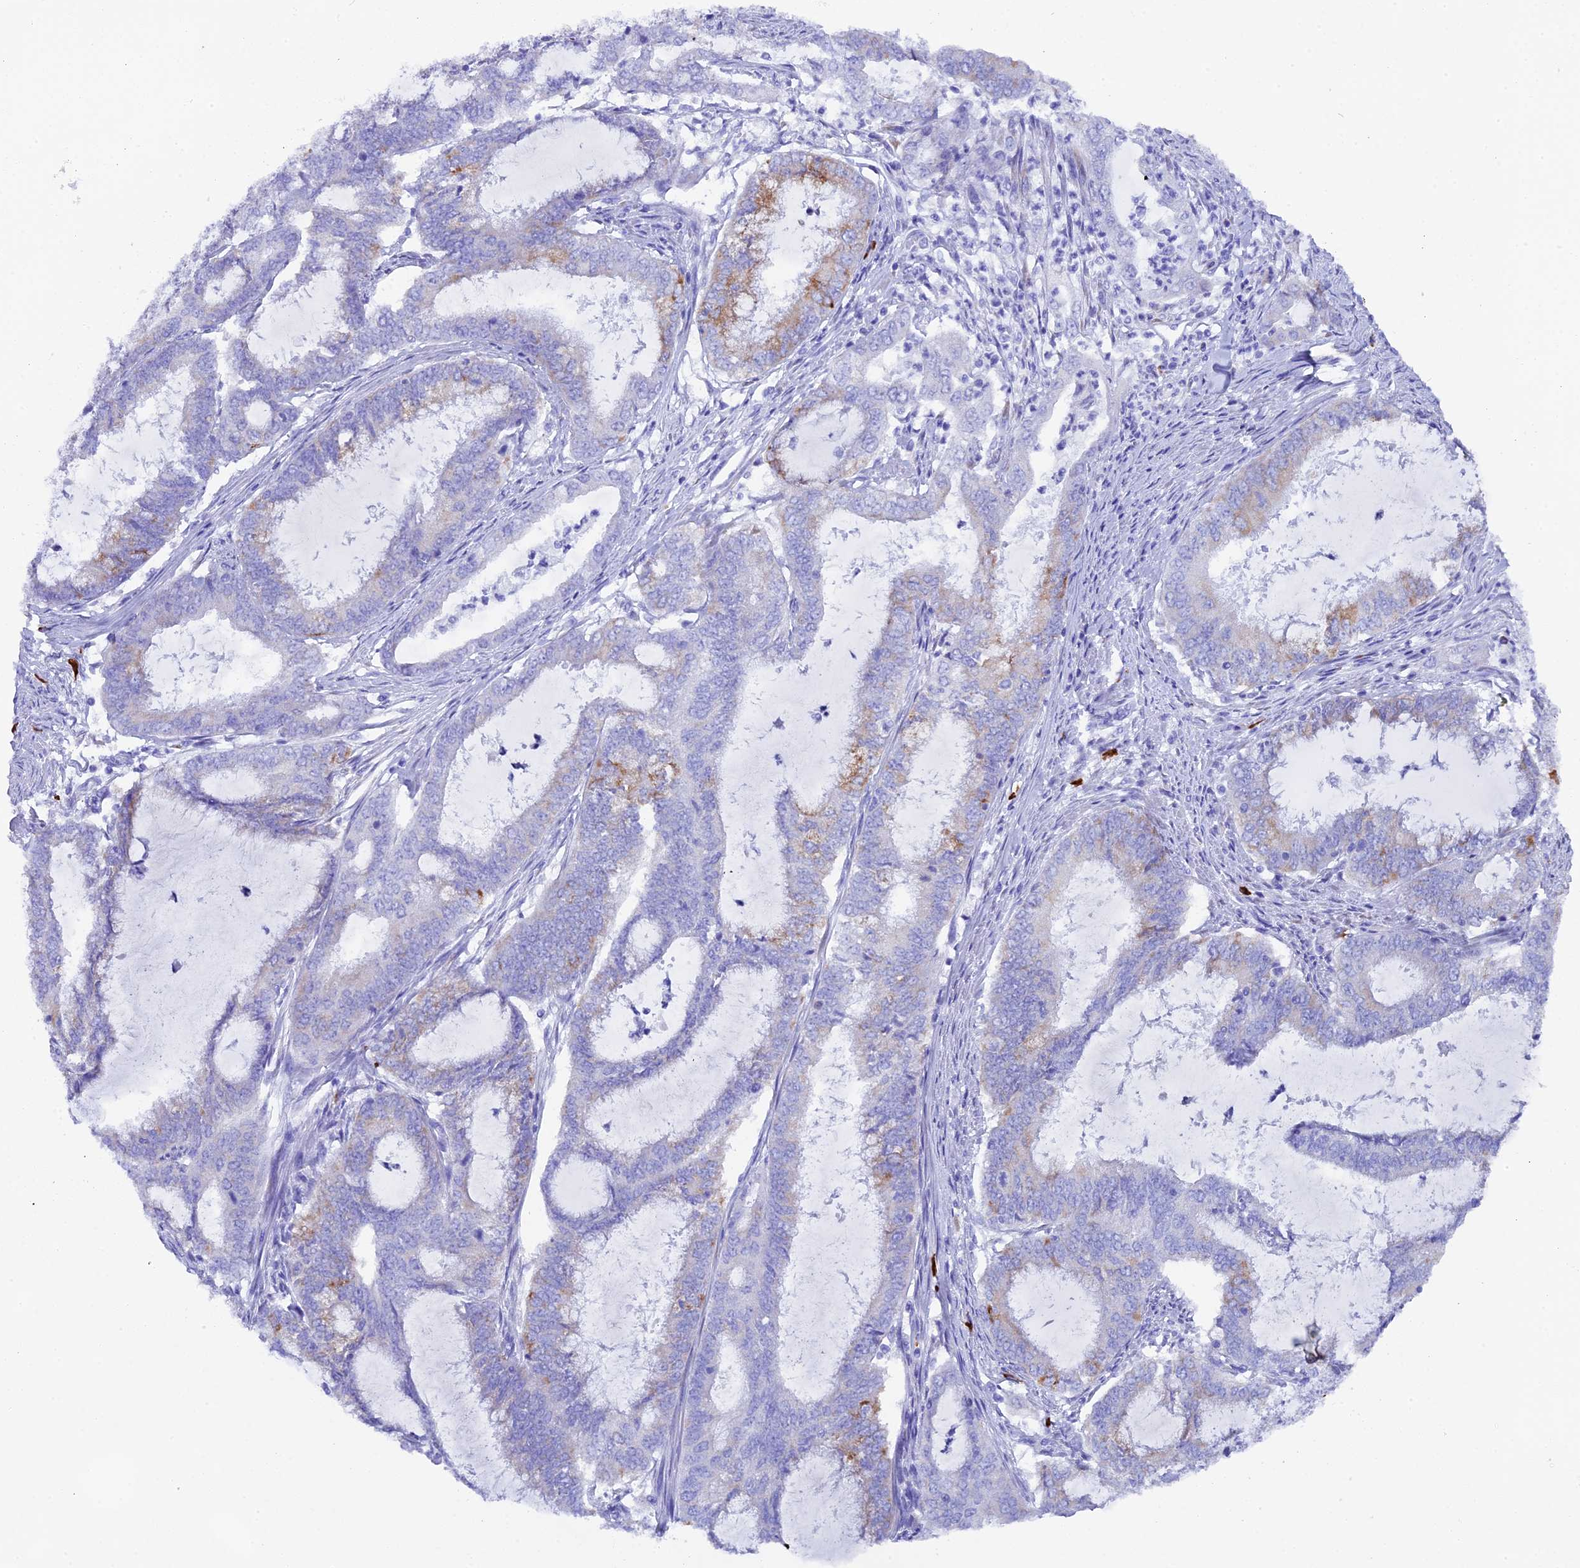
{"staining": {"intensity": "moderate", "quantity": "<25%", "location": "cytoplasmic/membranous"}, "tissue": "endometrial cancer", "cell_type": "Tumor cells", "image_type": "cancer", "snomed": [{"axis": "morphology", "description": "Adenocarcinoma, NOS"}, {"axis": "topography", "description": "Endometrium"}], "caption": "Immunohistochemical staining of endometrial cancer (adenocarcinoma) demonstrates low levels of moderate cytoplasmic/membranous protein staining in approximately <25% of tumor cells.", "gene": "FKBP11", "patient": {"sex": "female", "age": 51}}